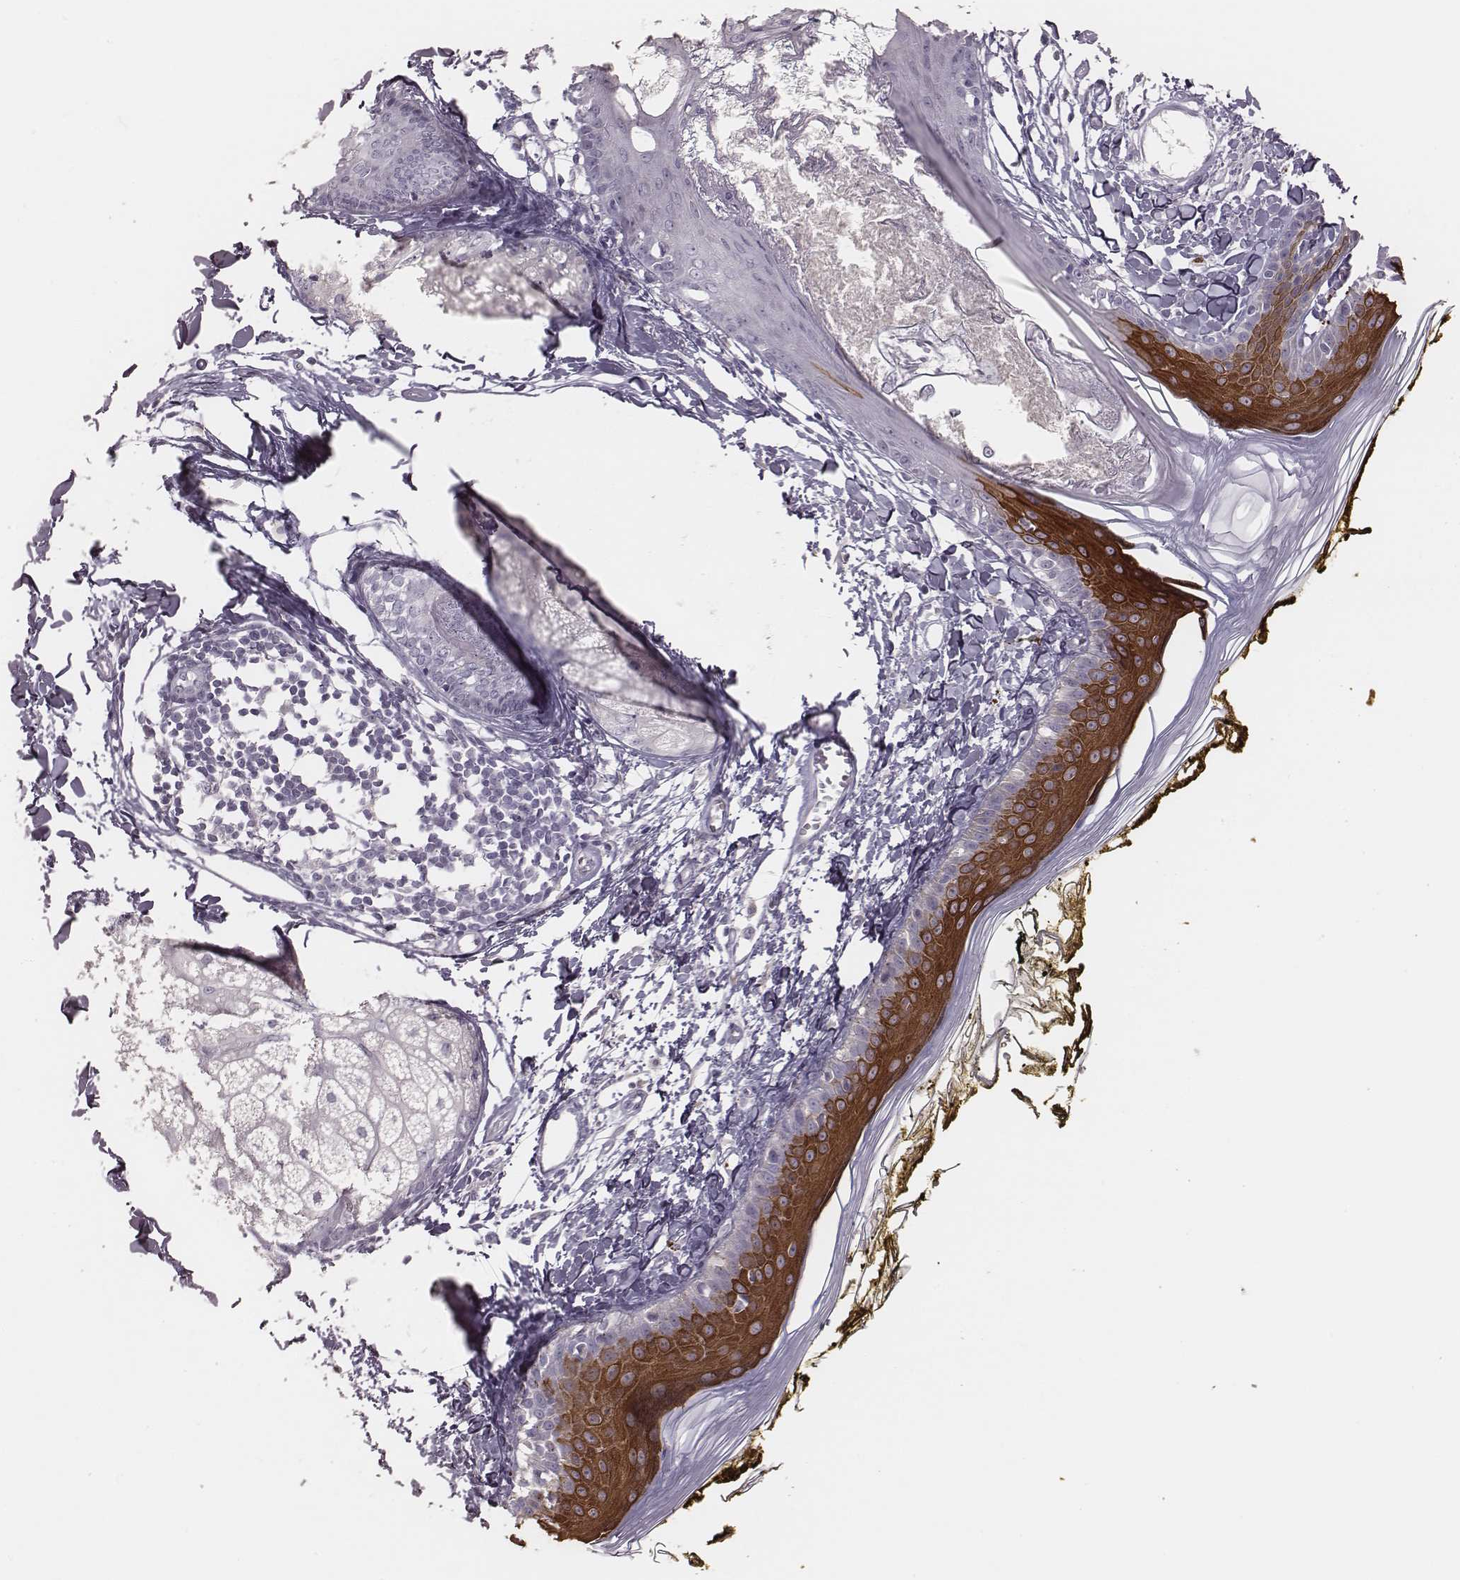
{"staining": {"intensity": "negative", "quantity": "none", "location": "none"}, "tissue": "skin", "cell_type": "Fibroblasts", "image_type": "normal", "snomed": [{"axis": "morphology", "description": "Normal tissue, NOS"}, {"axis": "topography", "description": "Skin"}], "caption": "A micrograph of skin stained for a protein exhibits no brown staining in fibroblasts.", "gene": "ADGRF4", "patient": {"sex": "male", "age": 76}}